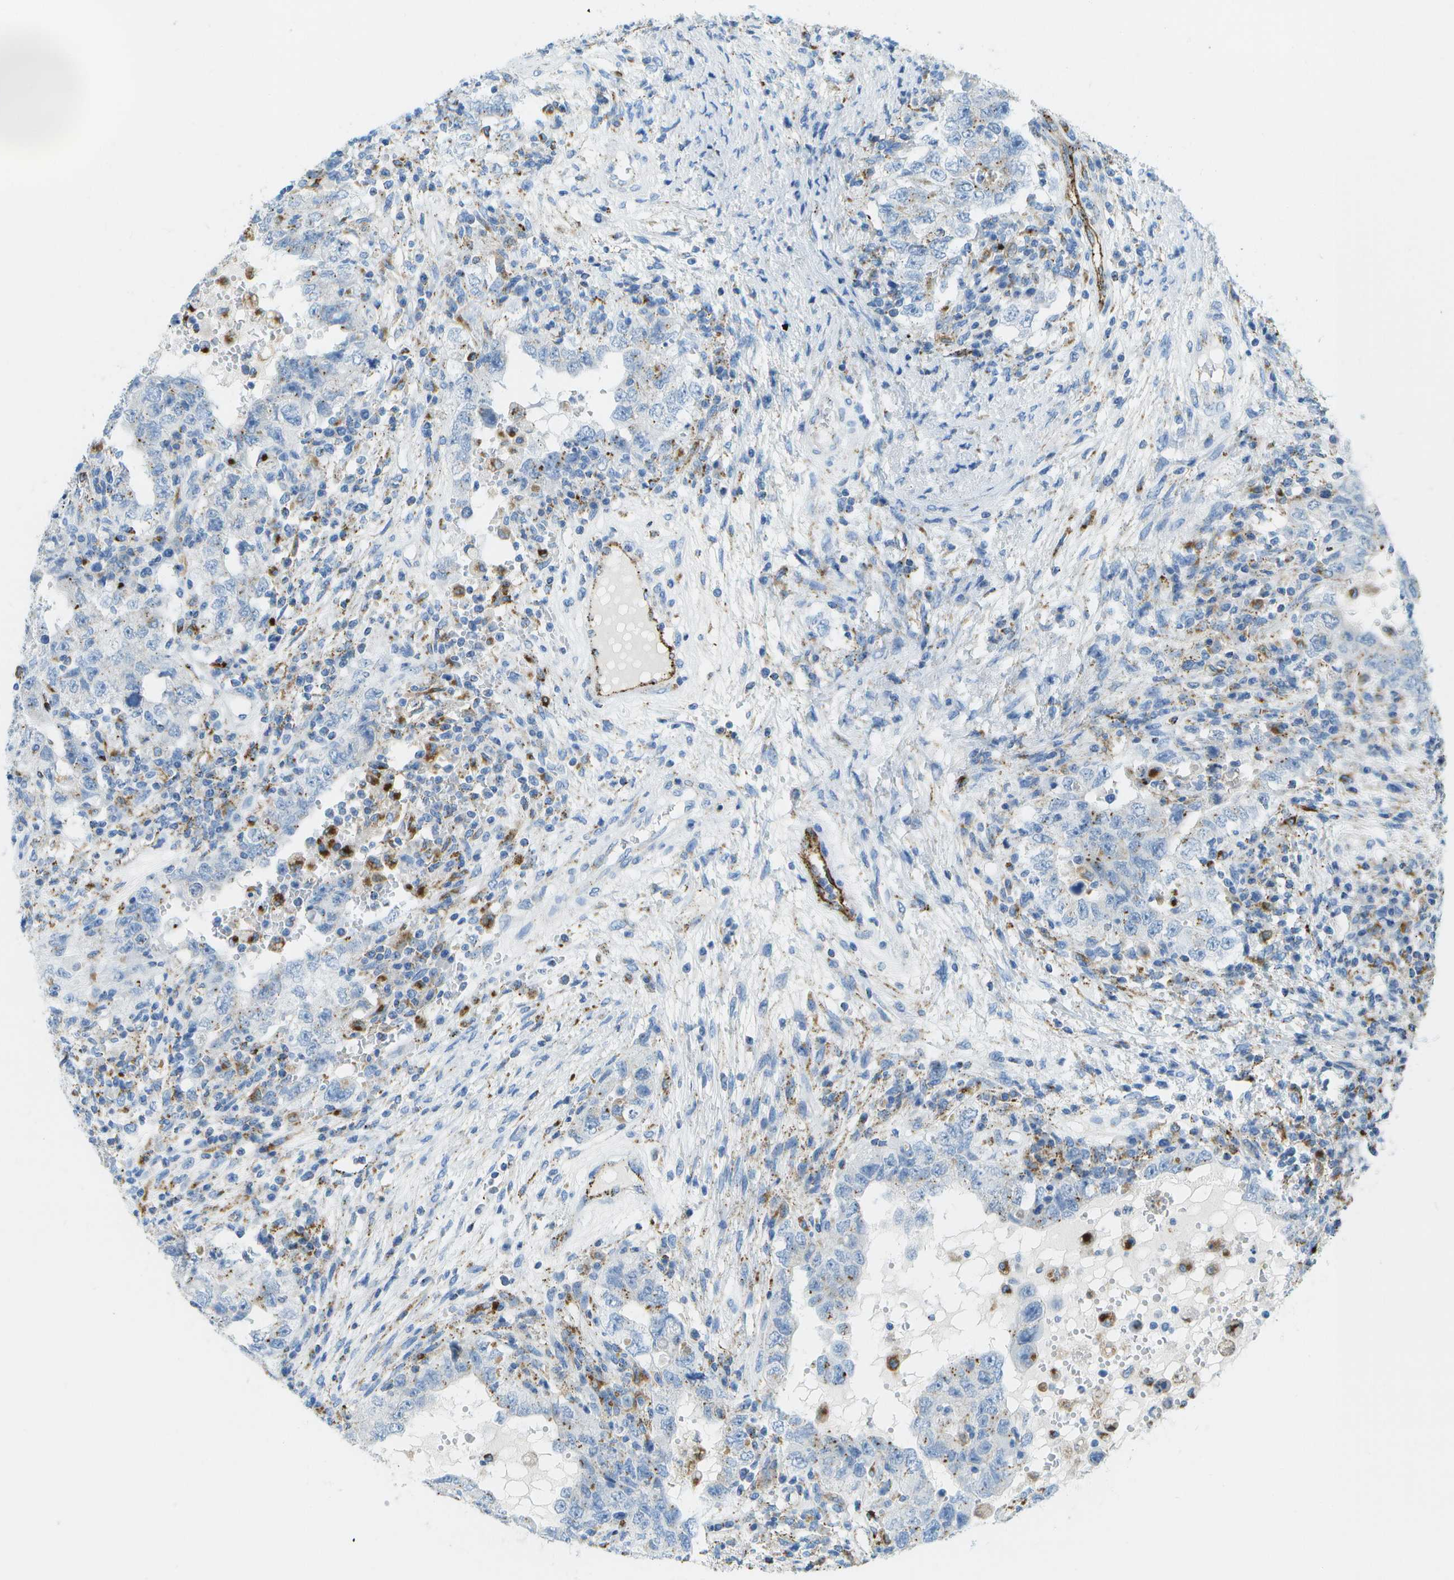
{"staining": {"intensity": "weak", "quantity": "<25%", "location": "cytoplasmic/membranous"}, "tissue": "testis cancer", "cell_type": "Tumor cells", "image_type": "cancer", "snomed": [{"axis": "morphology", "description": "Carcinoma, Embryonal, NOS"}, {"axis": "topography", "description": "Testis"}], "caption": "Immunohistochemistry (IHC) histopathology image of neoplastic tissue: human testis embryonal carcinoma stained with DAB shows no significant protein expression in tumor cells. Nuclei are stained in blue.", "gene": "PRCP", "patient": {"sex": "male", "age": 26}}